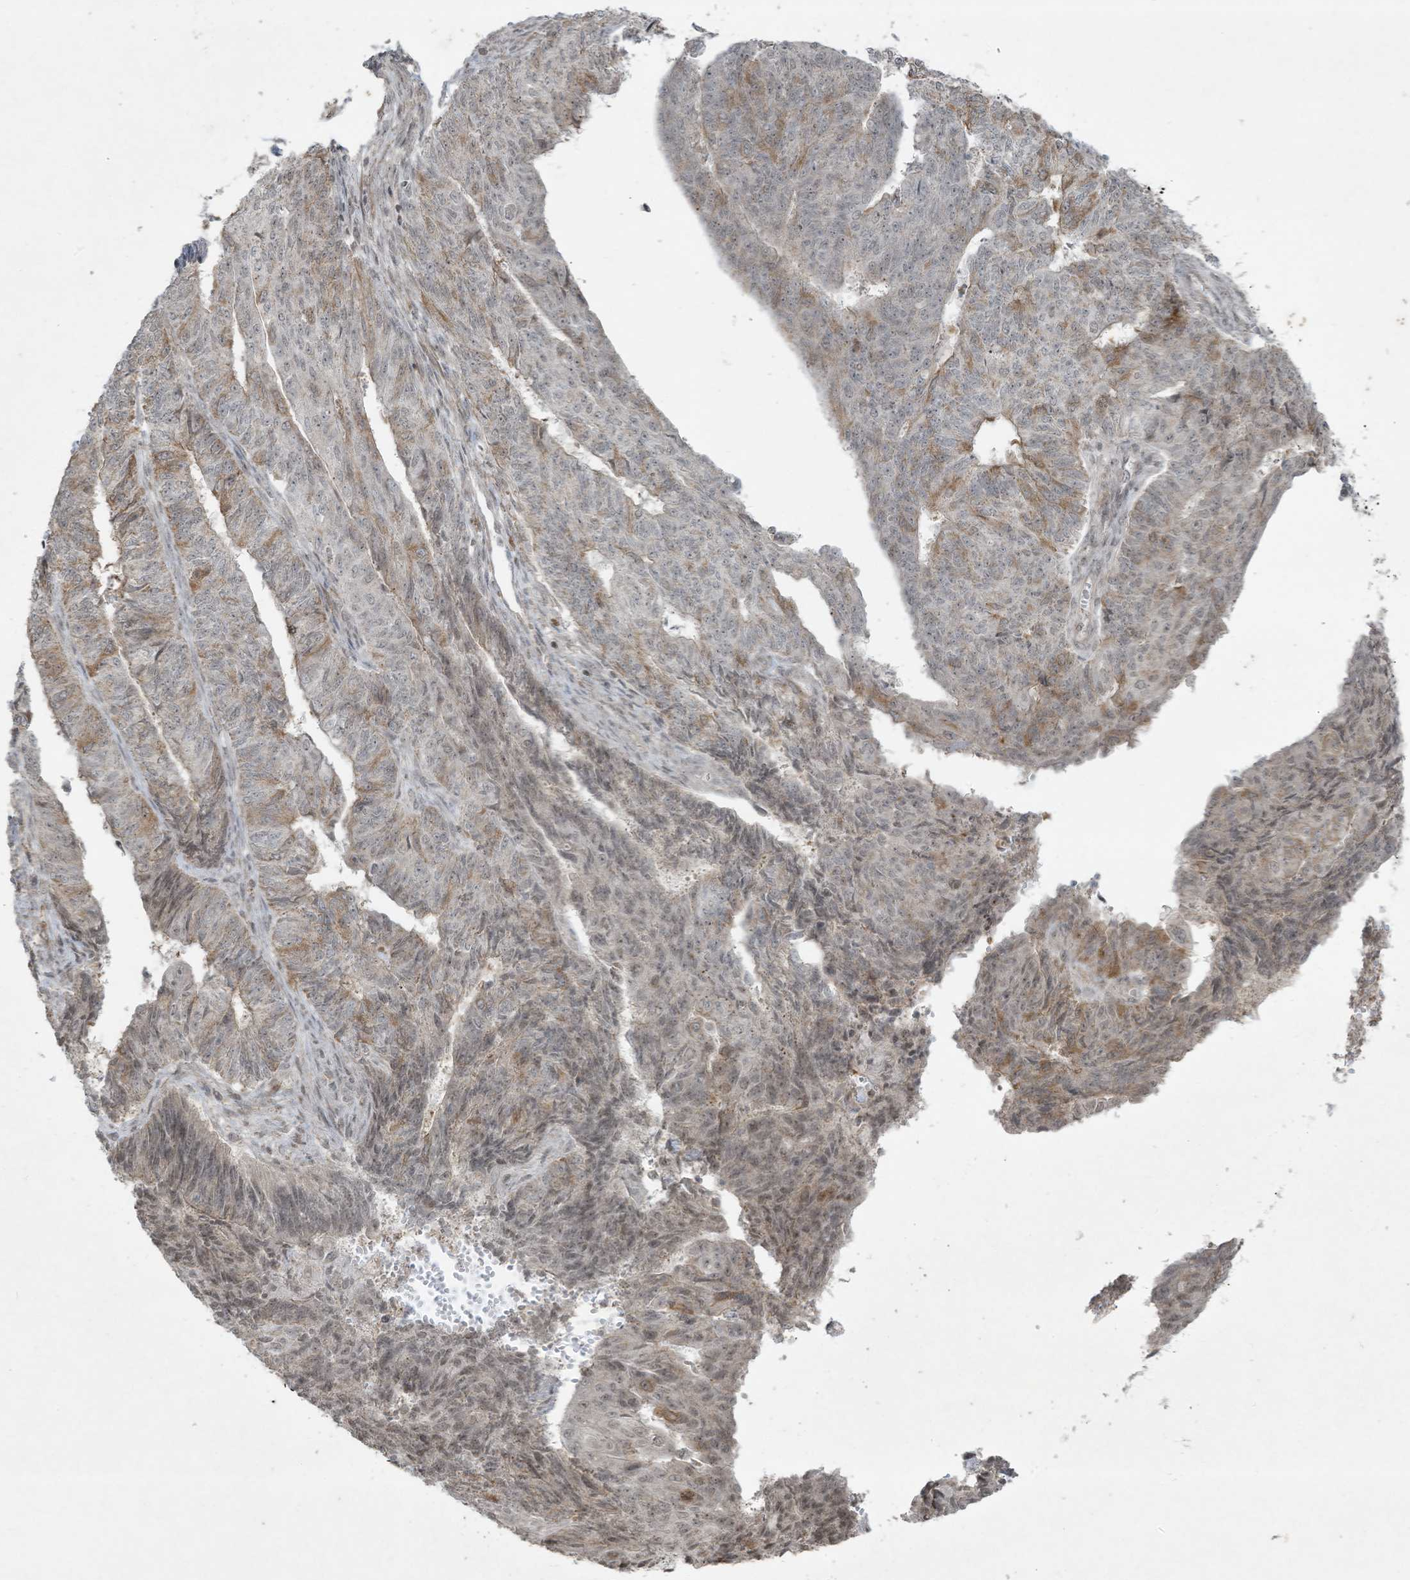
{"staining": {"intensity": "weak", "quantity": "25%-75%", "location": "cytoplasmic/membranous"}, "tissue": "endometrial cancer", "cell_type": "Tumor cells", "image_type": "cancer", "snomed": [{"axis": "morphology", "description": "Adenocarcinoma, NOS"}, {"axis": "topography", "description": "Endometrium"}], "caption": "DAB (3,3'-diaminobenzidine) immunohistochemical staining of endometrial cancer exhibits weak cytoplasmic/membranous protein expression in about 25%-75% of tumor cells. (DAB IHC with brightfield microscopy, high magnification).", "gene": "ZNF263", "patient": {"sex": "female", "age": 32}}